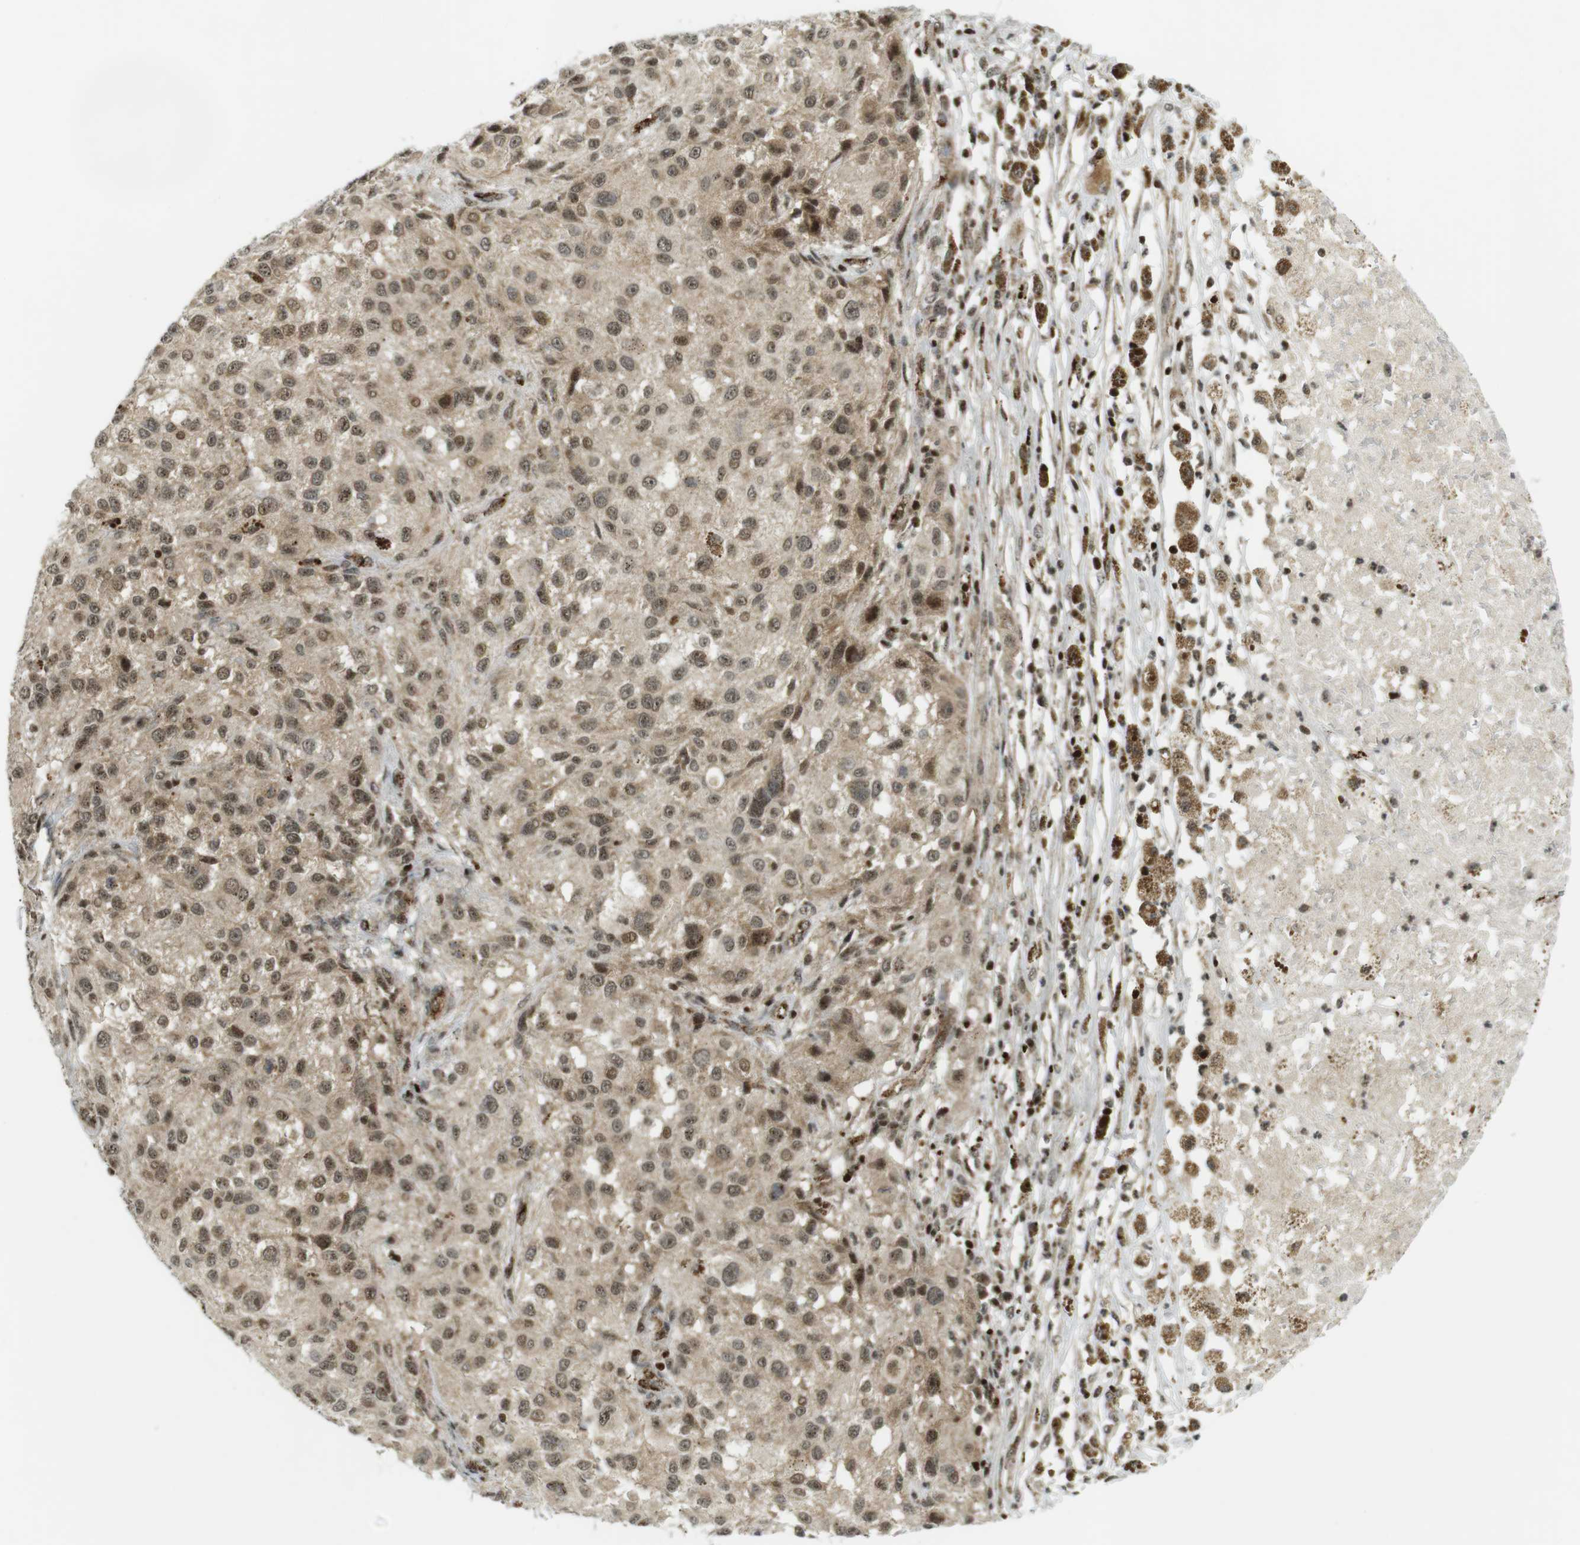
{"staining": {"intensity": "moderate", "quantity": ">75%", "location": "cytoplasmic/membranous,nuclear"}, "tissue": "melanoma", "cell_type": "Tumor cells", "image_type": "cancer", "snomed": [{"axis": "morphology", "description": "Necrosis, NOS"}, {"axis": "morphology", "description": "Malignant melanoma, NOS"}, {"axis": "topography", "description": "Skin"}], "caption": "Immunohistochemistry staining of melanoma, which displays medium levels of moderate cytoplasmic/membranous and nuclear staining in about >75% of tumor cells indicating moderate cytoplasmic/membranous and nuclear protein positivity. The staining was performed using DAB (brown) for protein detection and nuclei were counterstained in hematoxylin (blue).", "gene": "PPP1R13B", "patient": {"sex": "female", "age": 87}}